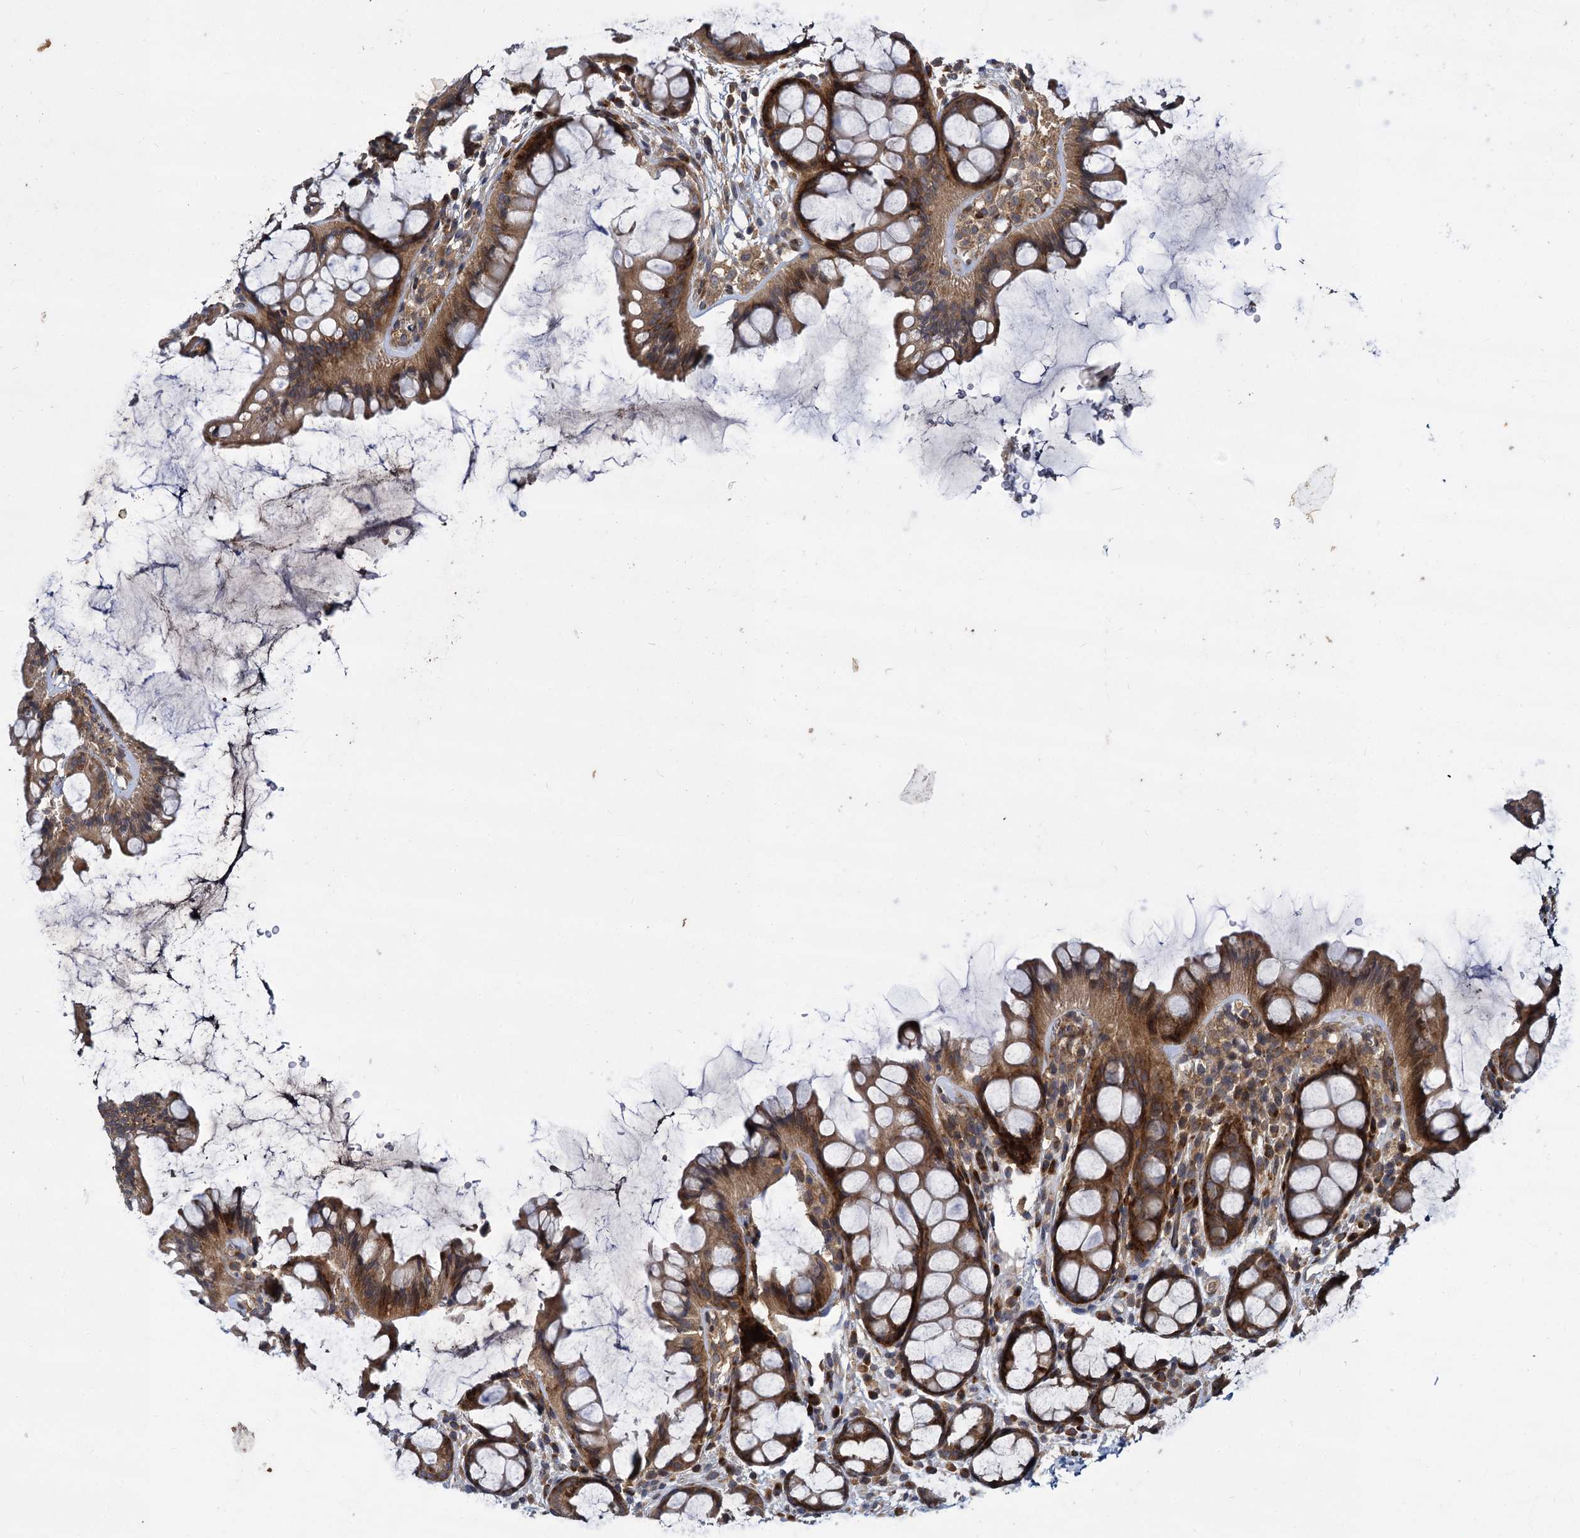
{"staining": {"intensity": "moderate", "quantity": "25%-75%", "location": "cytoplasmic/membranous"}, "tissue": "colon", "cell_type": "Endothelial cells", "image_type": "normal", "snomed": [{"axis": "morphology", "description": "Normal tissue, NOS"}, {"axis": "topography", "description": "Colon"}], "caption": "Colon stained for a protein demonstrates moderate cytoplasmic/membranous positivity in endothelial cells. Using DAB (brown) and hematoxylin (blue) stains, captured at high magnification using brightfield microscopy.", "gene": "INPPL1", "patient": {"sex": "female", "age": 82}}